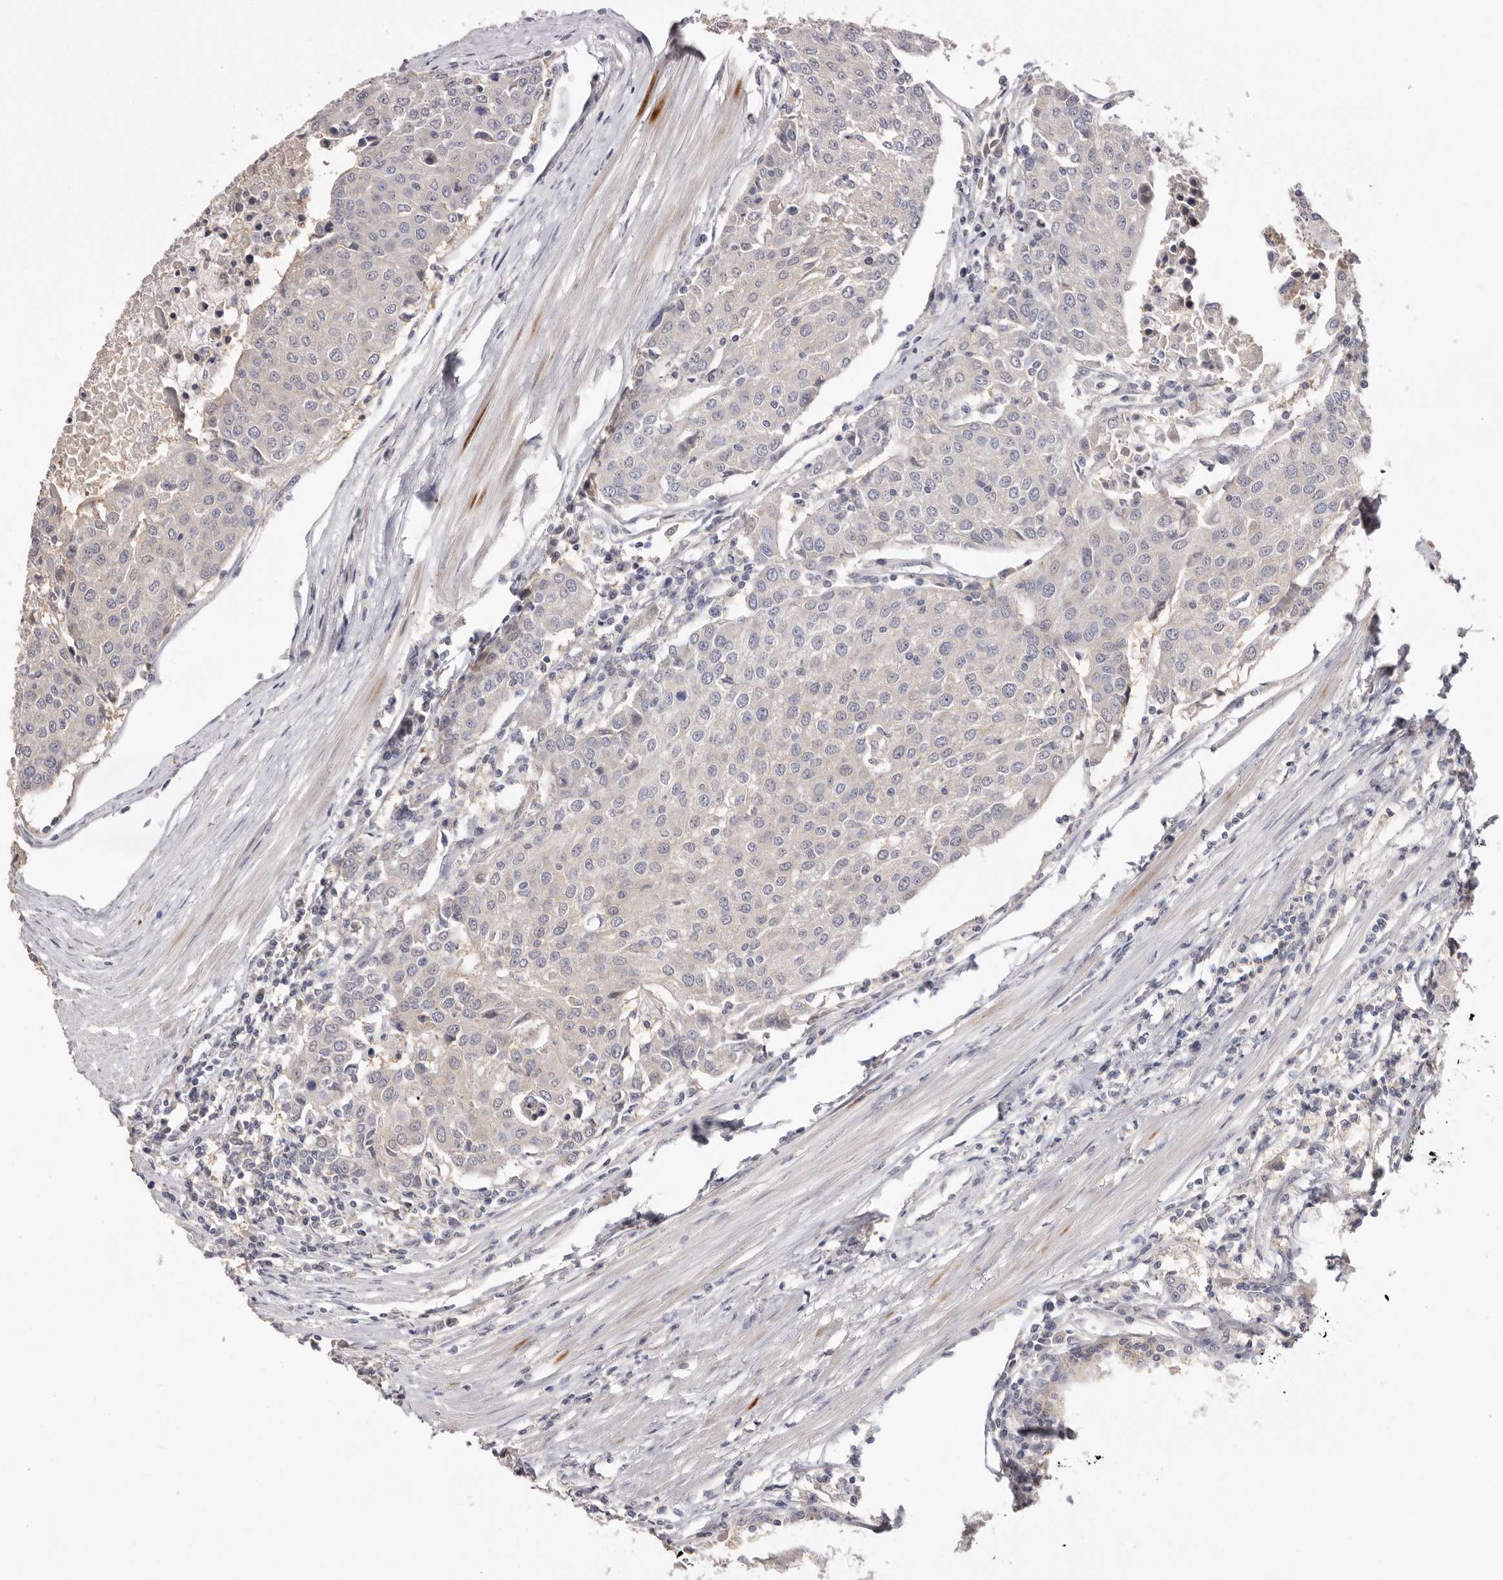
{"staining": {"intensity": "negative", "quantity": "none", "location": "none"}, "tissue": "urothelial cancer", "cell_type": "Tumor cells", "image_type": "cancer", "snomed": [{"axis": "morphology", "description": "Urothelial carcinoma, High grade"}, {"axis": "topography", "description": "Urinary bladder"}], "caption": "DAB (3,3'-diaminobenzidine) immunohistochemical staining of human urothelial carcinoma (high-grade) reveals no significant expression in tumor cells.", "gene": "DOP1A", "patient": {"sex": "female", "age": 85}}